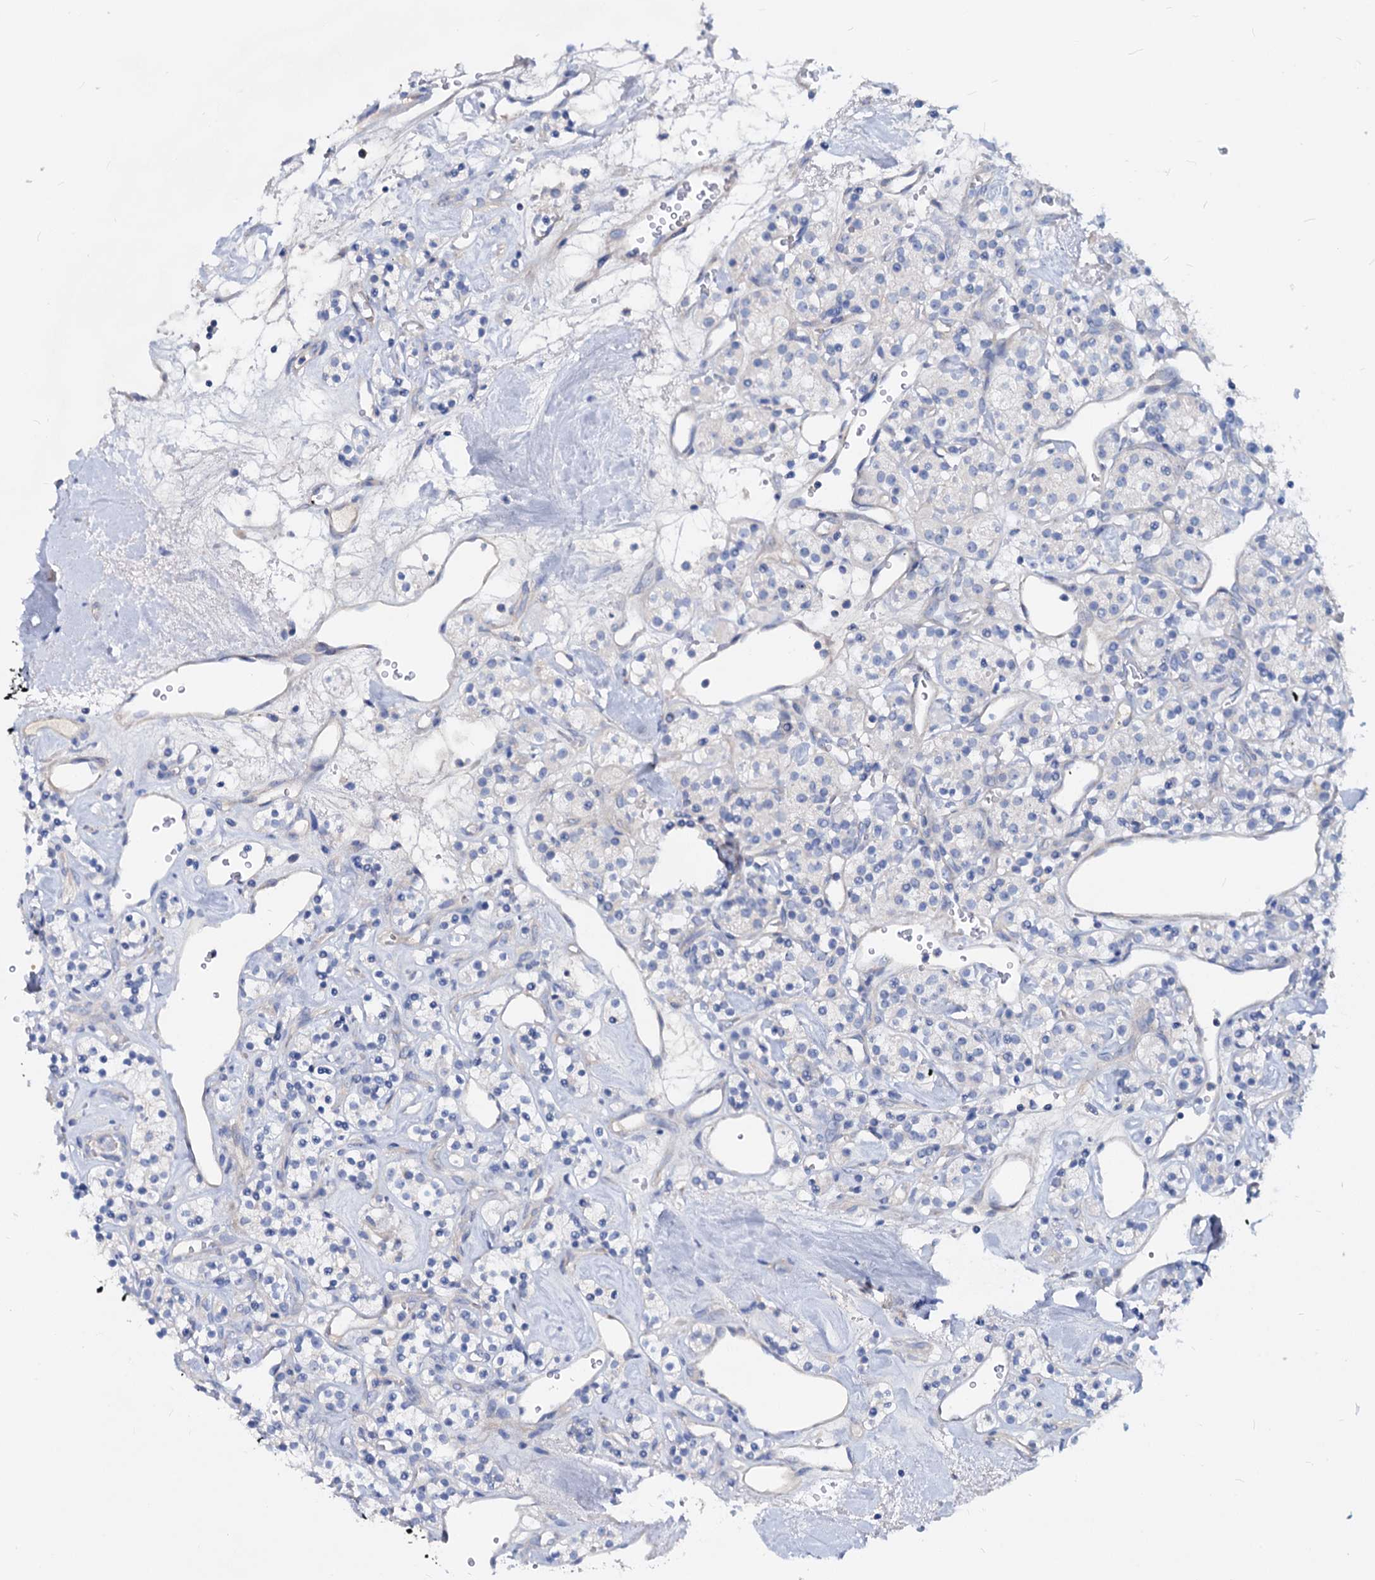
{"staining": {"intensity": "negative", "quantity": "none", "location": "none"}, "tissue": "renal cancer", "cell_type": "Tumor cells", "image_type": "cancer", "snomed": [{"axis": "morphology", "description": "Adenocarcinoma, NOS"}, {"axis": "topography", "description": "Kidney"}], "caption": "Protein analysis of adenocarcinoma (renal) demonstrates no significant positivity in tumor cells.", "gene": "DYDC2", "patient": {"sex": "male", "age": 77}}